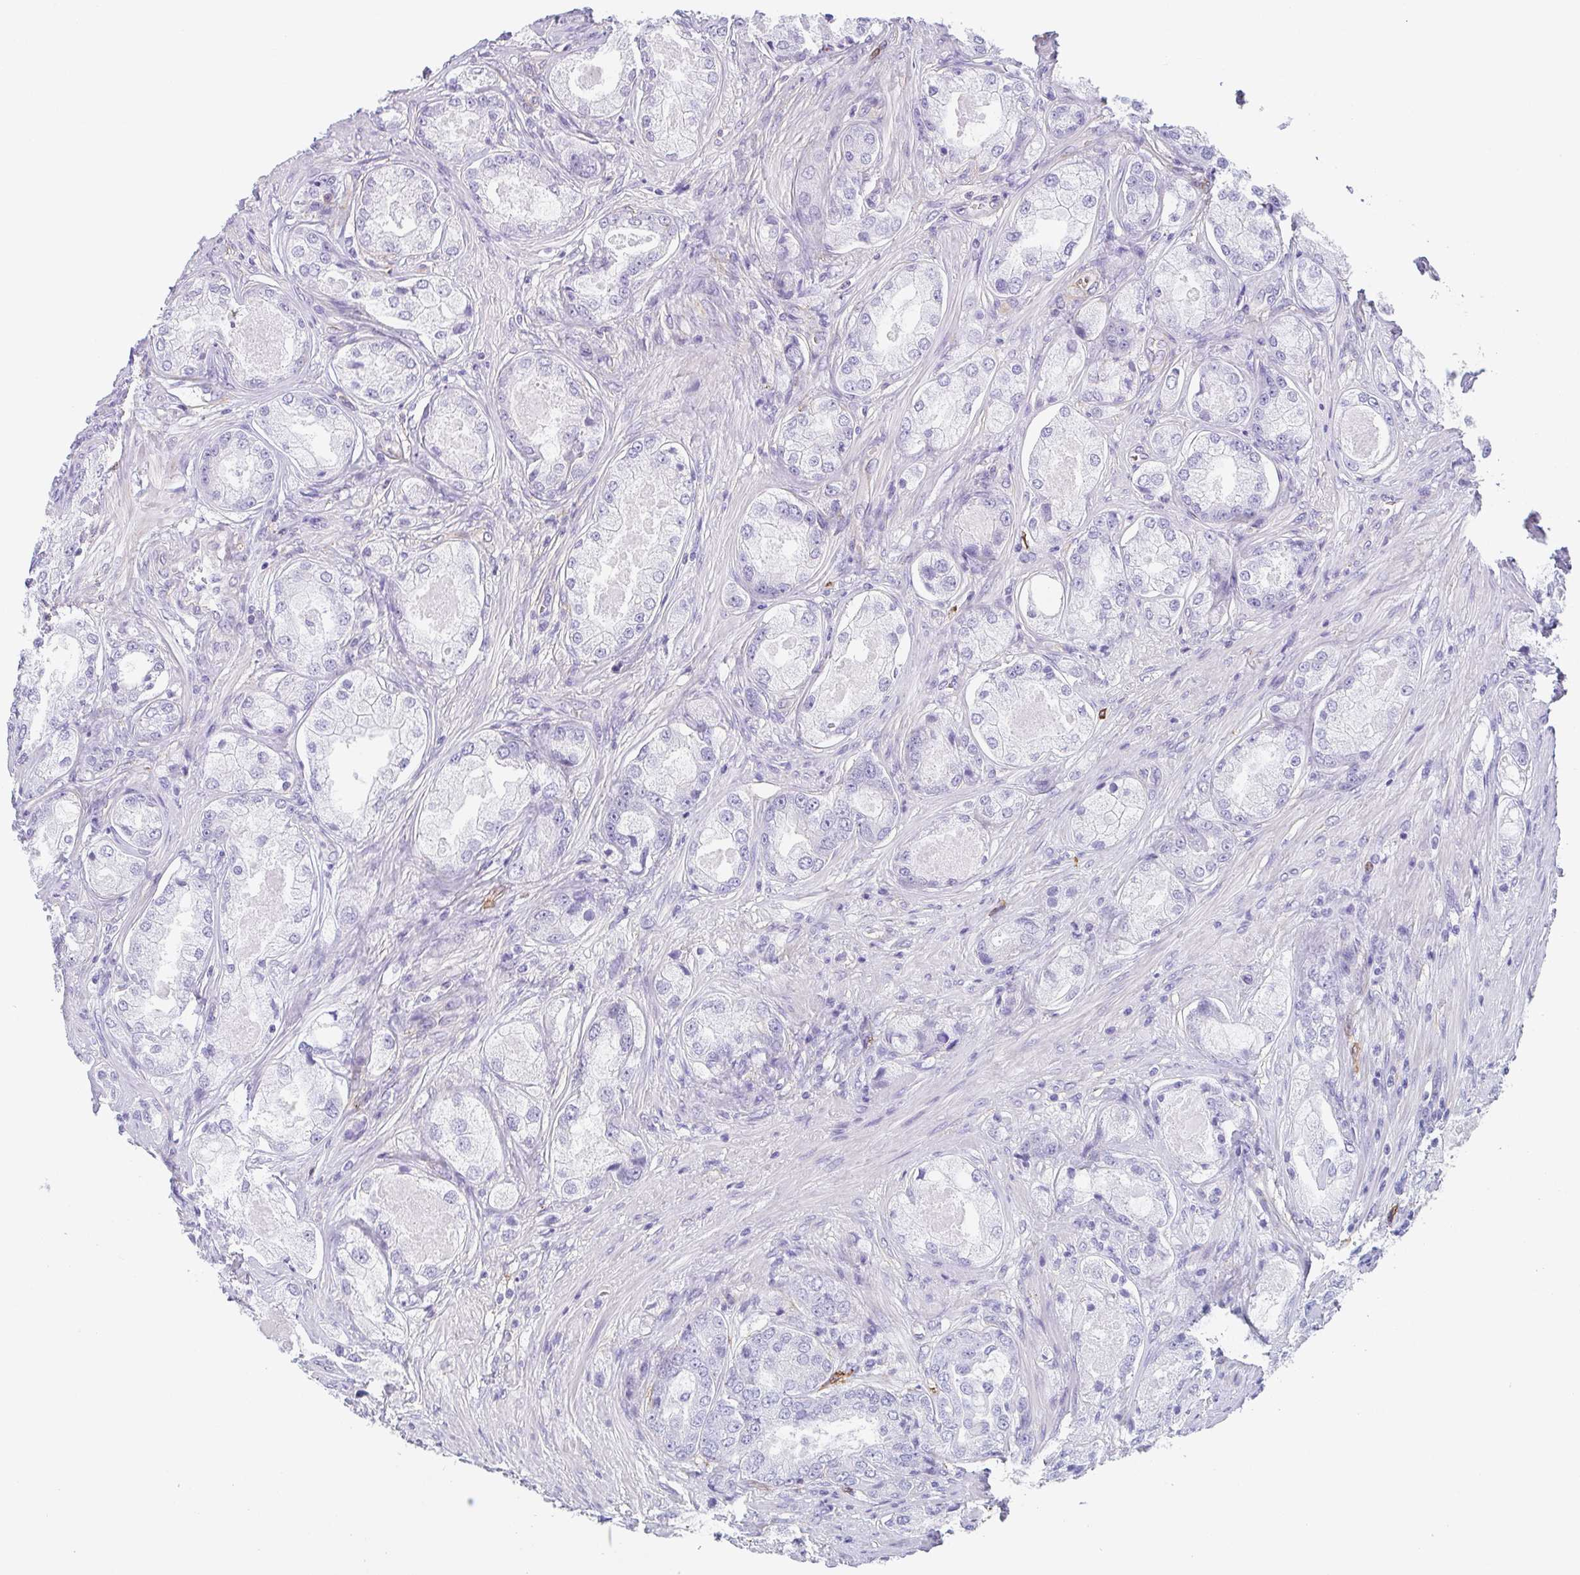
{"staining": {"intensity": "negative", "quantity": "none", "location": "none"}, "tissue": "prostate cancer", "cell_type": "Tumor cells", "image_type": "cancer", "snomed": [{"axis": "morphology", "description": "Adenocarcinoma, Low grade"}, {"axis": "topography", "description": "Prostate"}], "caption": "Immunohistochemistry histopathology image of human prostate cancer (low-grade adenocarcinoma) stained for a protein (brown), which shows no staining in tumor cells.", "gene": "DBN1", "patient": {"sex": "male", "age": 68}}